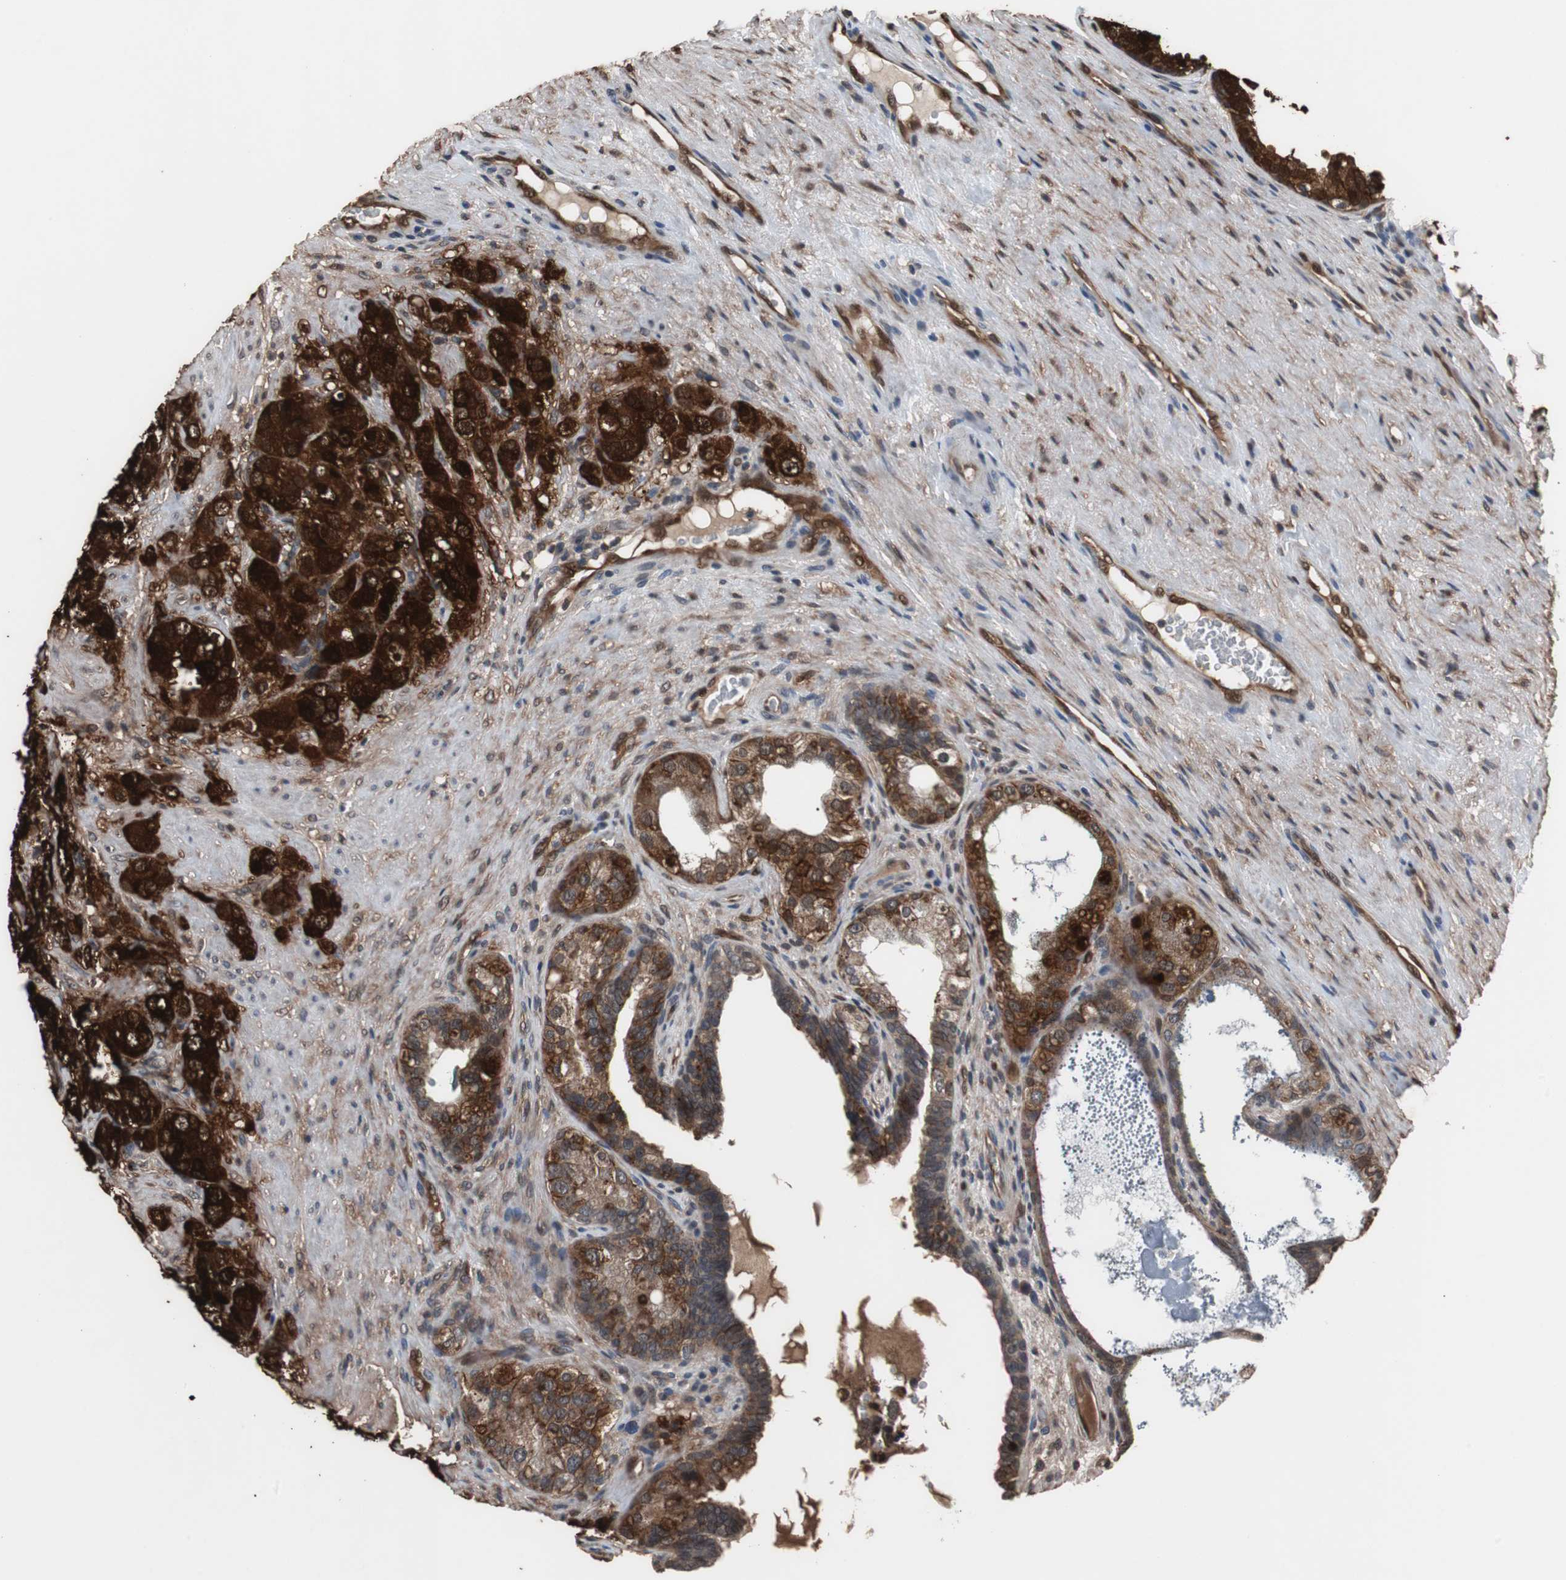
{"staining": {"intensity": "strong", "quantity": ">75%", "location": "cytoplasmic/membranous,nuclear"}, "tissue": "prostate cancer", "cell_type": "Tumor cells", "image_type": "cancer", "snomed": [{"axis": "morphology", "description": "Adenocarcinoma, High grade"}, {"axis": "topography", "description": "Prostate"}], "caption": "This photomicrograph exhibits immunohistochemistry staining of prostate cancer (adenocarcinoma (high-grade)), with high strong cytoplasmic/membranous and nuclear positivity in about >75% of tumor cells.", "gene": "NDRG1", "patient": {"sex": "male", "age": 68}}